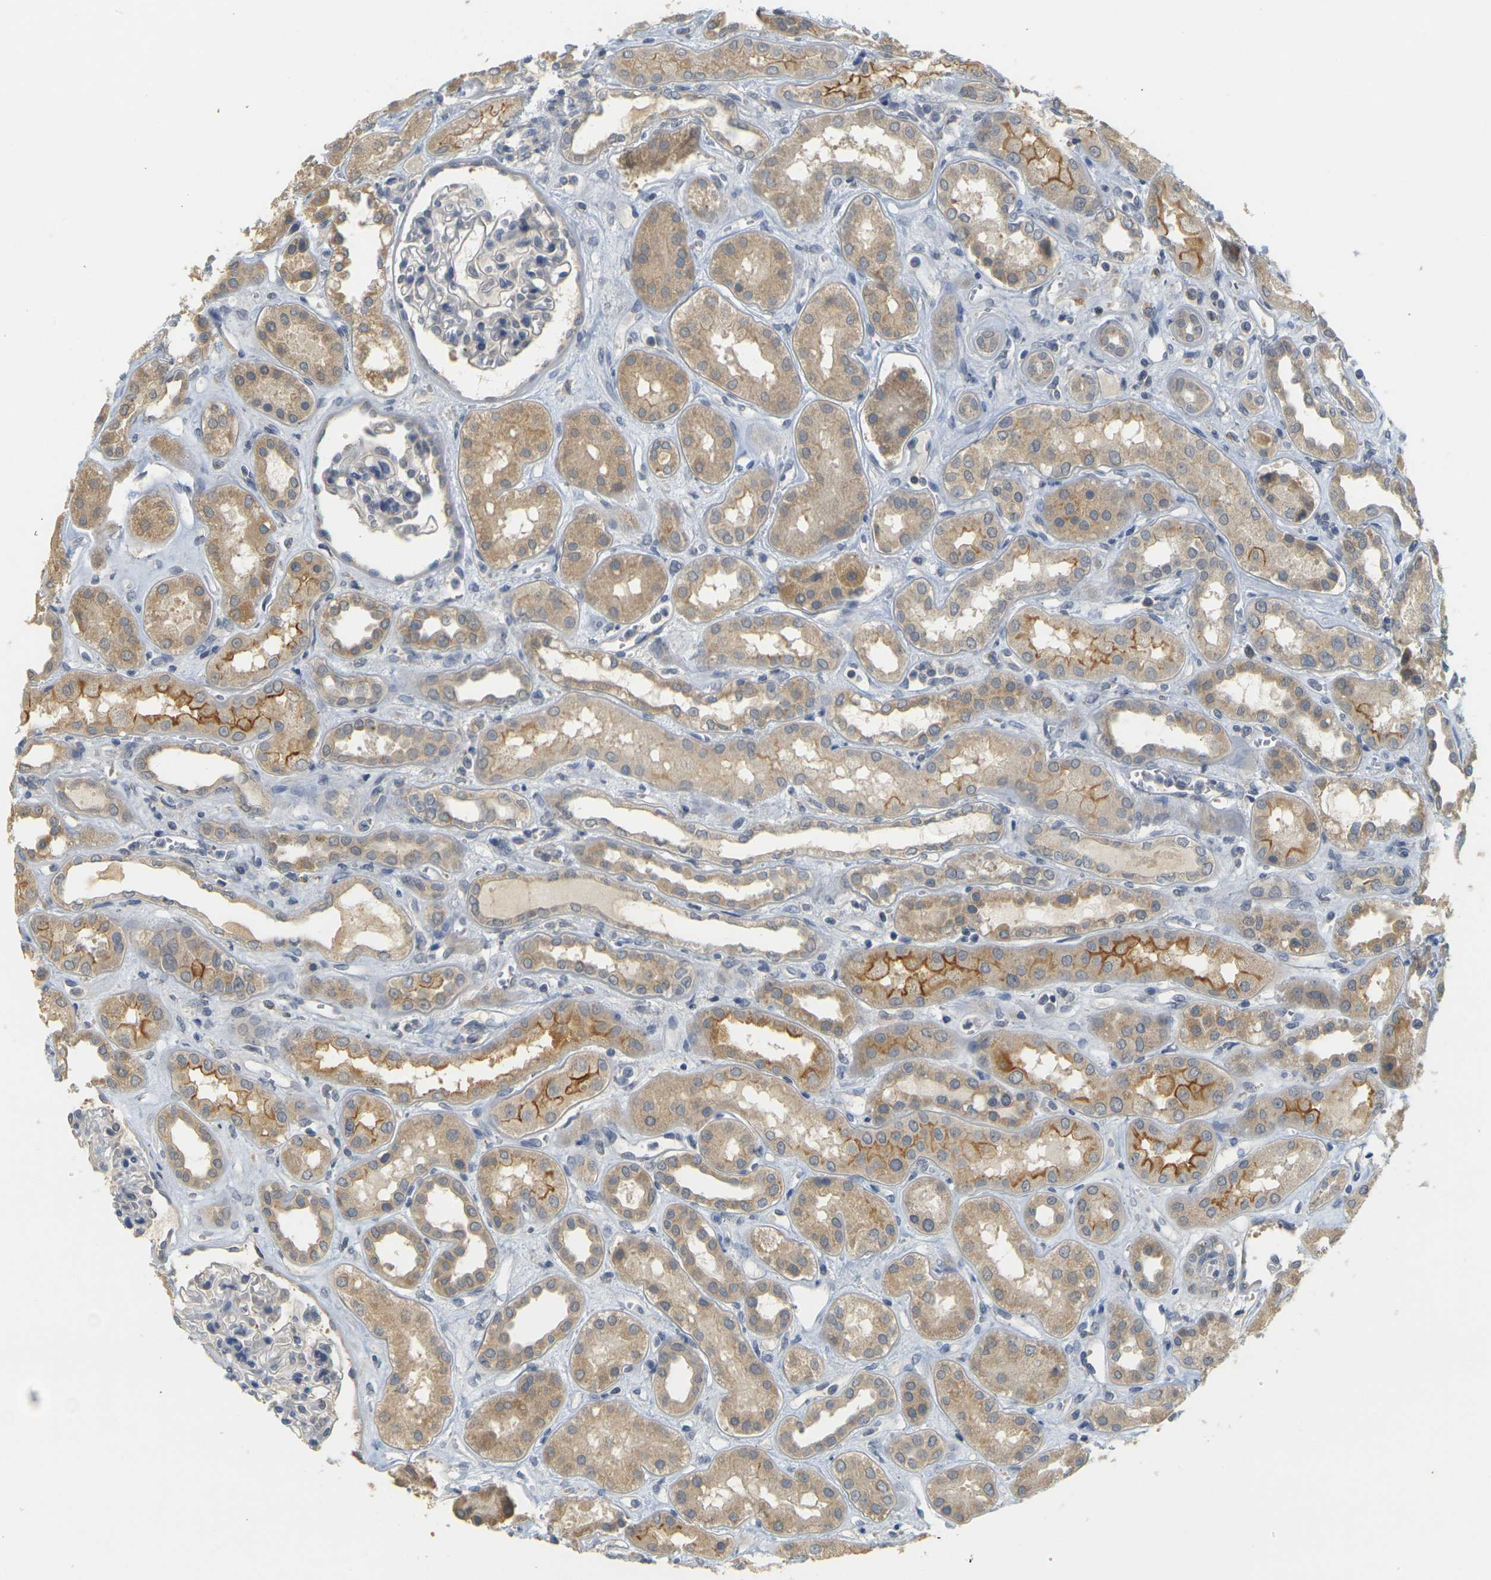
{"staining": {"intensity": "weak", "quantity": ">75%", "location": "cytoplasmic/membranous"}, "tissue": "kidney", "cell_type": "Cells in glomeruli", "image_type": "normal", "snomed": [{"axis": "morphology", "description": "Normal tissue, NOS"}, {"axis": "topography", "description": "Kidney"}], "caption": "Immunohistochemical staining of normal human kidney reveals low levels of weak cytoplasmic/membranous positivity in about >75% of cells in glomeruli.", "gene": "GDAP1", "patient": {"sex": "male", "age": 59}}